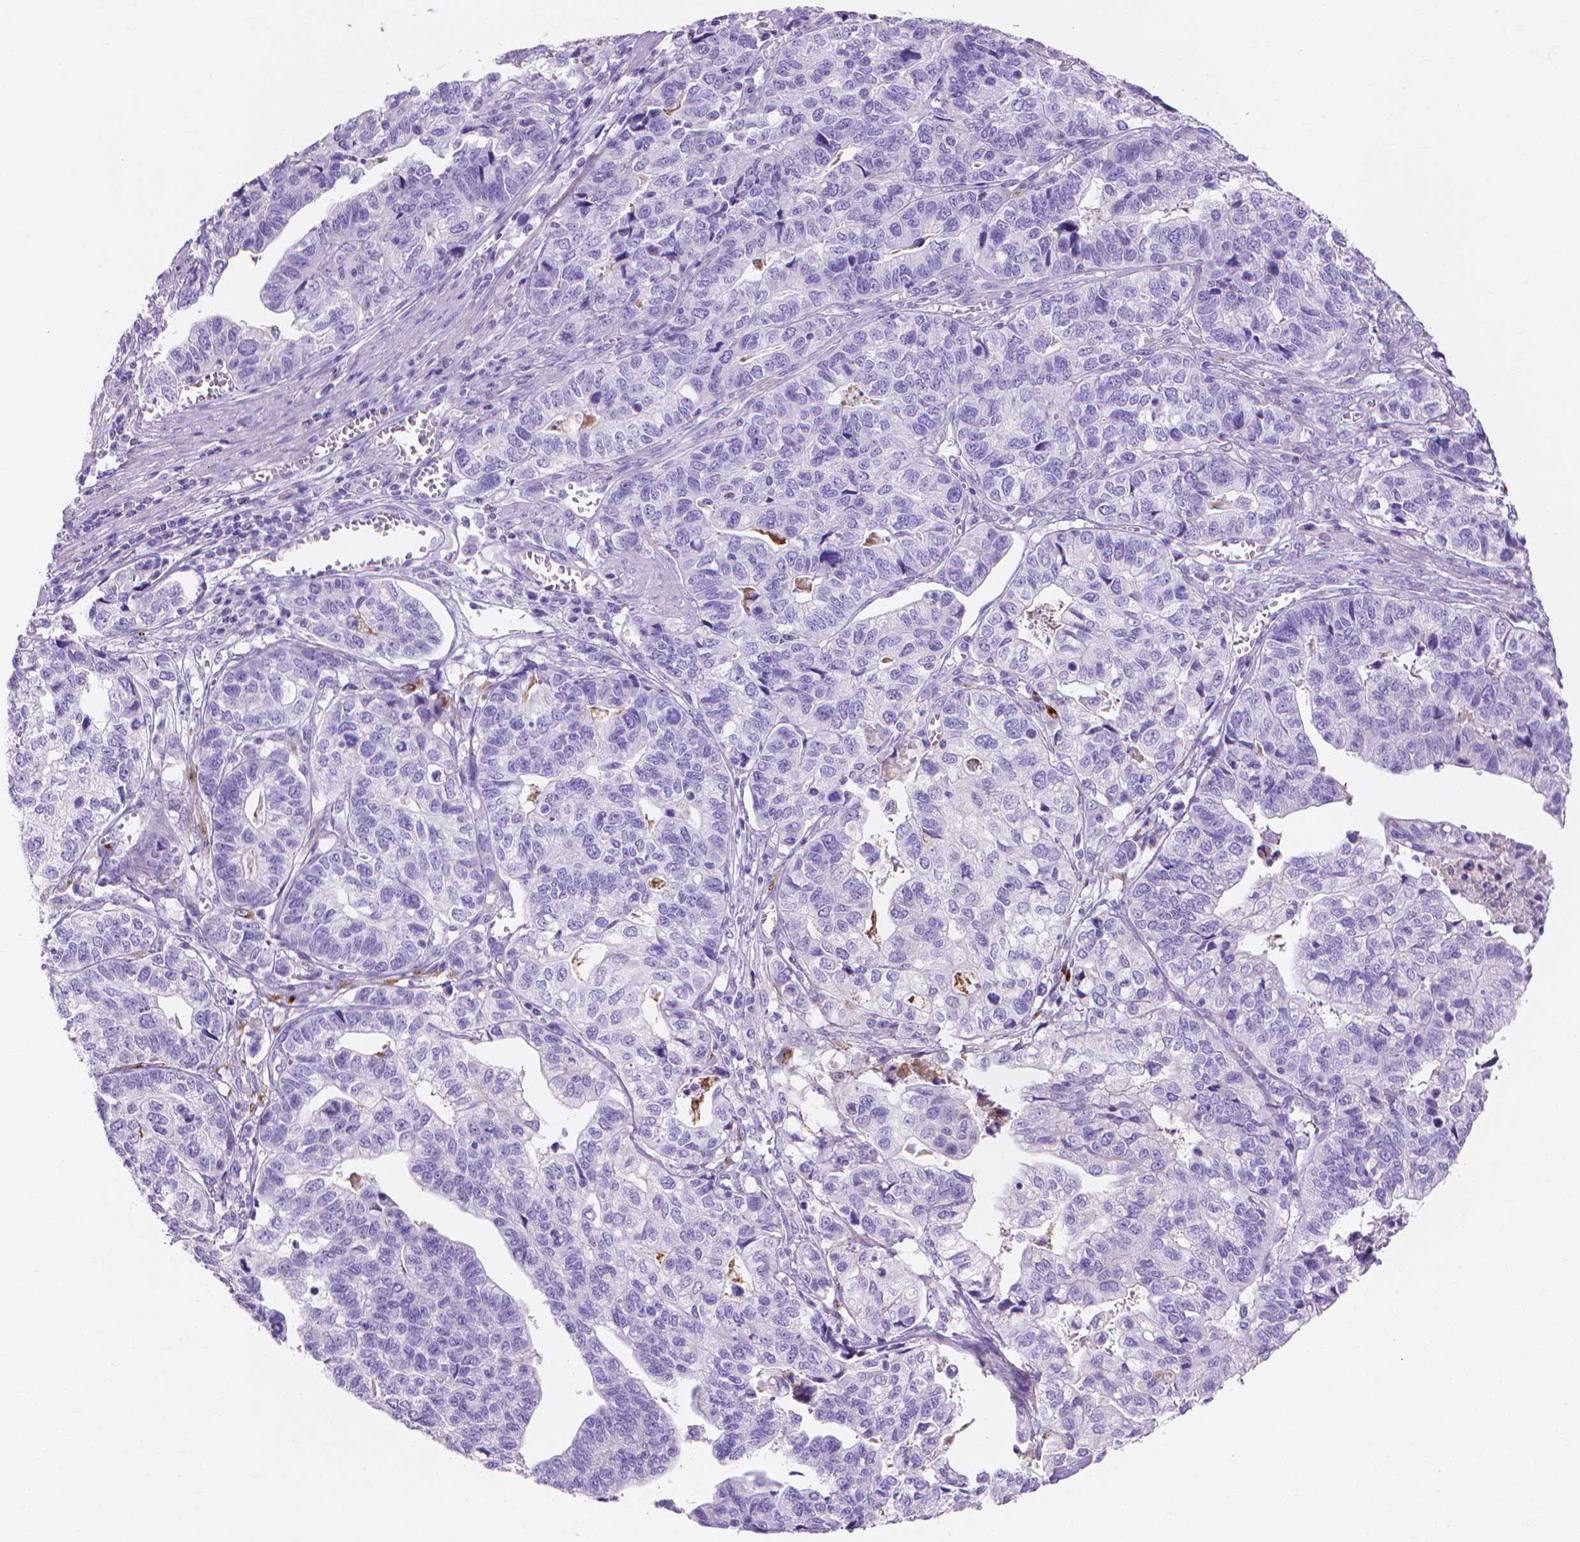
{"staining": {"intensity": "negative", "quantity": "none", "location": "none"}, "tissue": "stomach cancer", "cell_type": "Tumor cells", "image_type": "cancer", "snomed": [{"axis": "morphology", "description": "Adenocarcinoma, NOS"}, {"axis": "topography", "description": "Stomach, upper"}], "caption": "Immunohistochemical staining of human stomach cancer (adenocarcinoma) reveals no significant positivity in tumor cells.", "gene": "MMP11", "patient": {"sex": "female", "age": 67}}